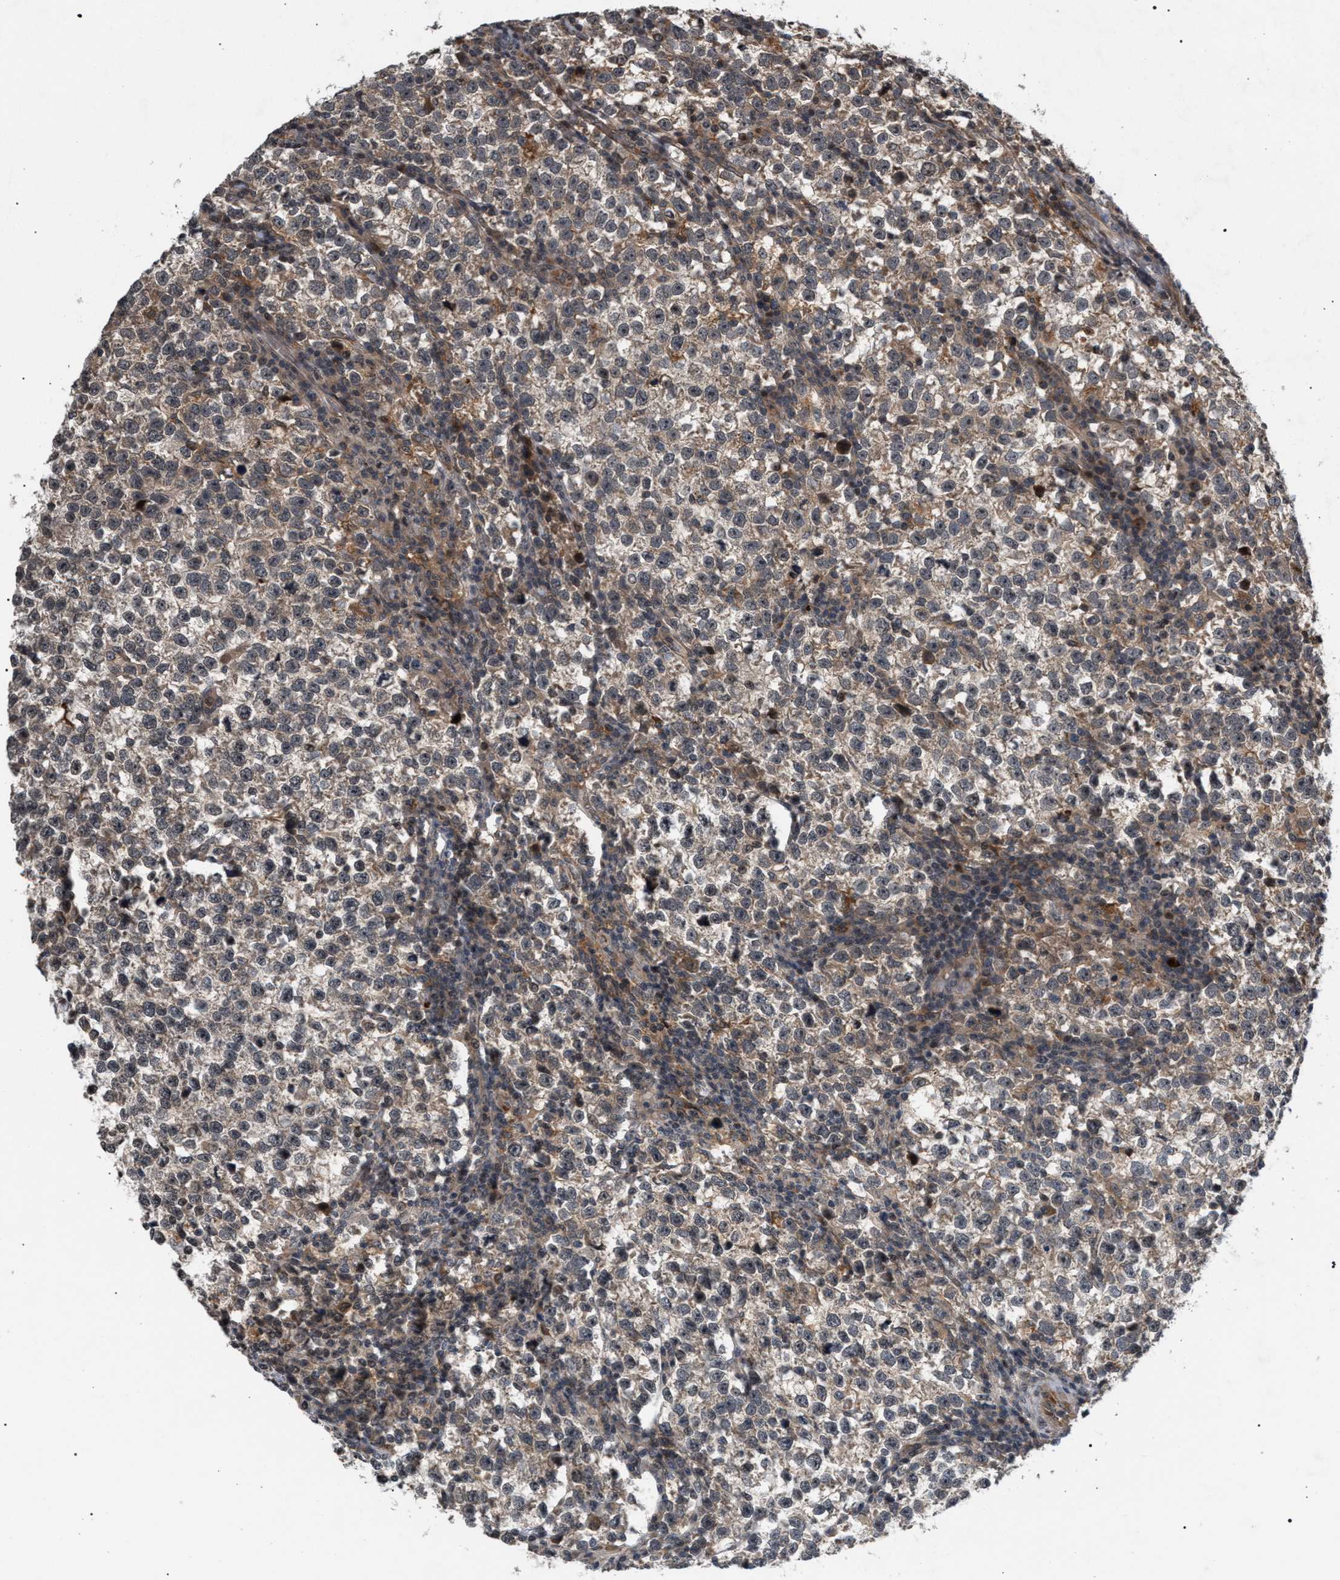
{"staining": {"intensity": "weak", "quantity": "<25%", "location": "cytoplasmic/membranous"}, "tissue": "testis cancer", "cell_type": "Tumor cells", "image_type": "cancer", "snomed": [{"axis": "morphology", "description": "Normal tissue, NOS"}, {"axis": "morphology", "description": "Seminoma, NOS"}, {"axis": "topography", "description": "Testis"}], "caption": "This is an immunohistochemistry micrograph of testis seminoma. There is no staining in tumor cells.", "gene": "IRAK4", "patient": {"sex": "male", "age": 43}}